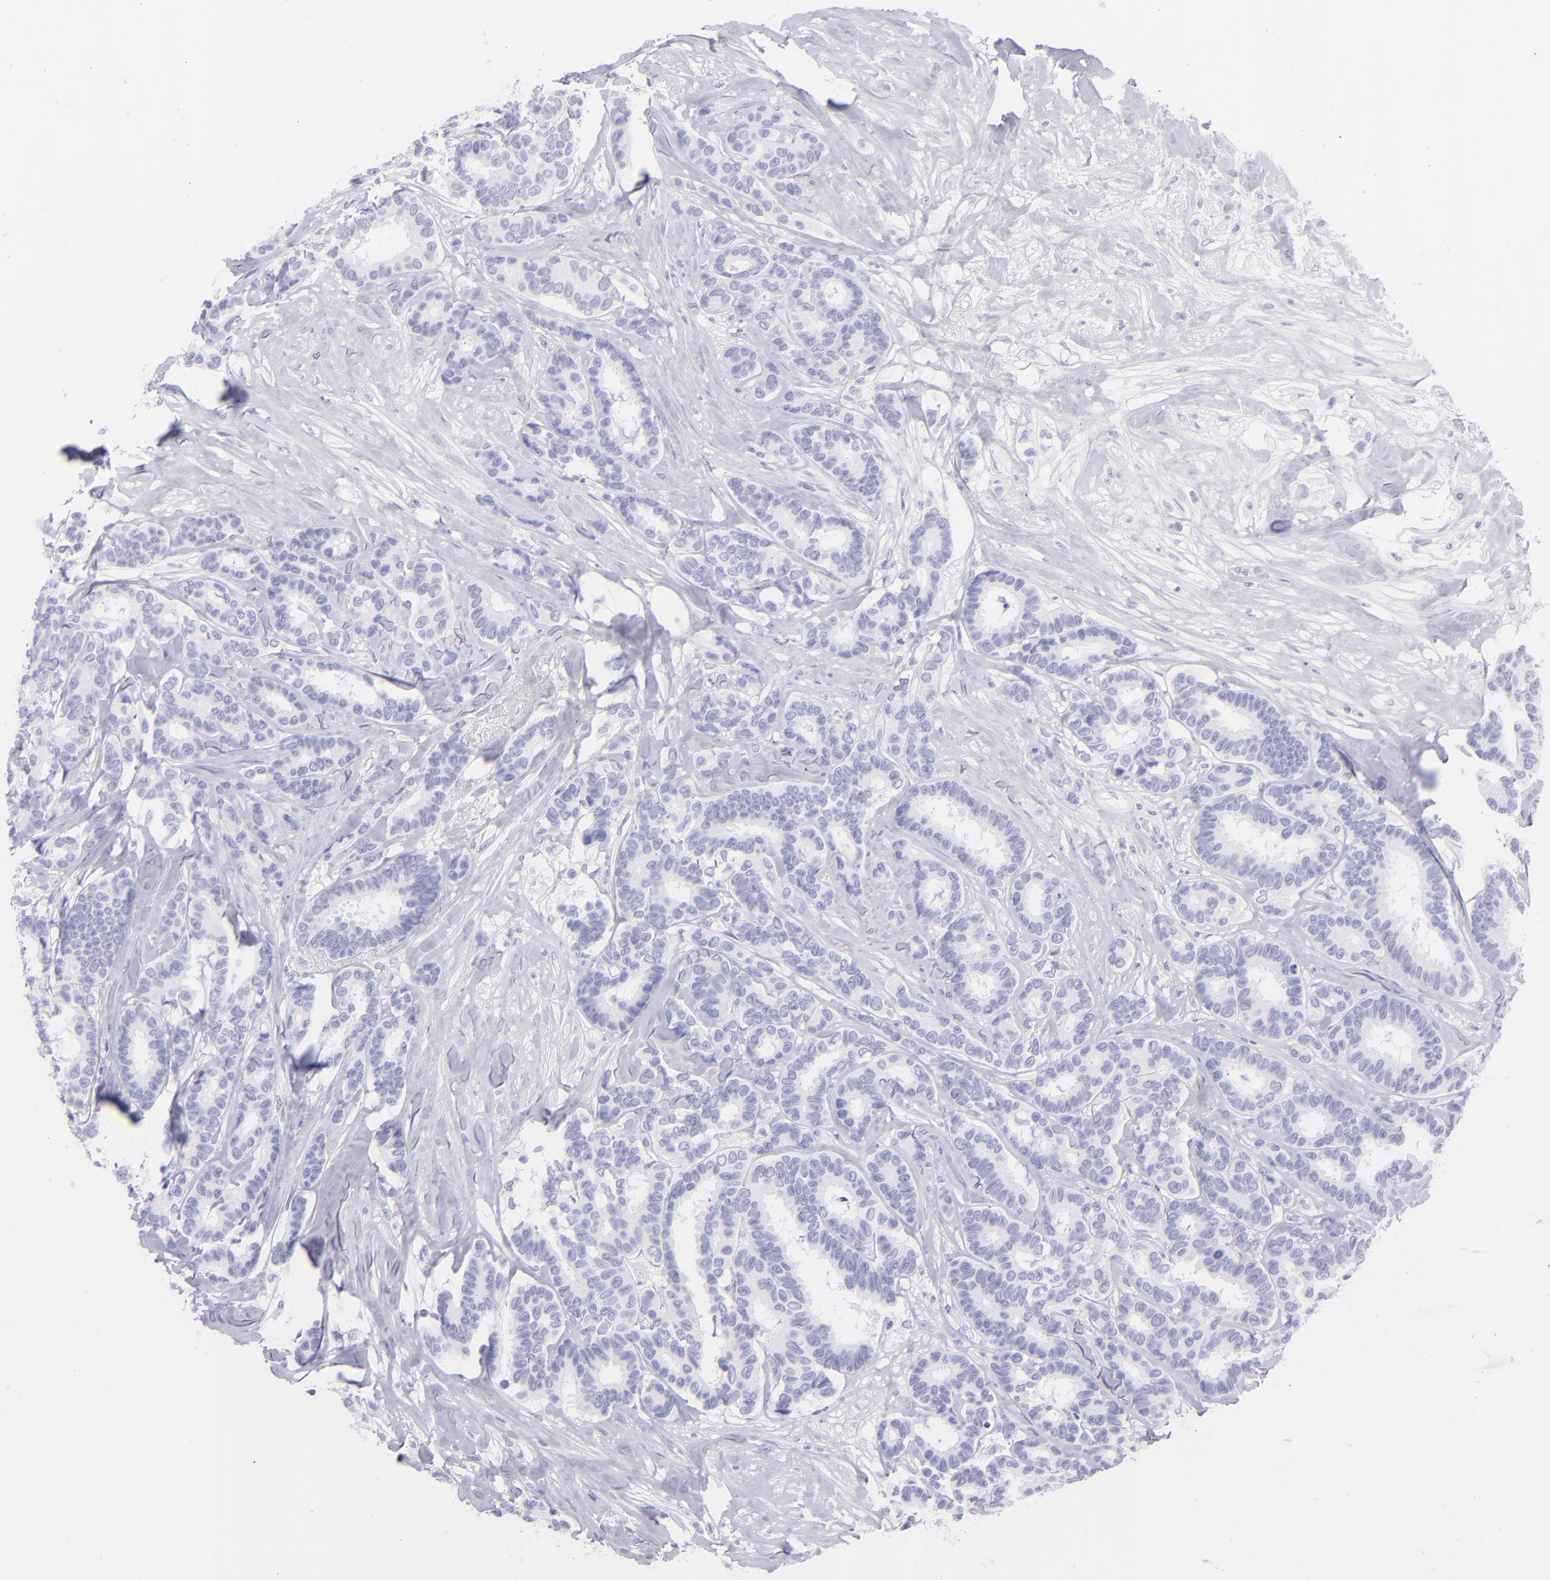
{"staining": {"intensity": "negative", "quantity": "none", "location": "none"}, "tissue": "breast cancer", "cell_type": "Tumor cells", "image_type": "cancer", "snomed": [{"axis": "morphology", "description": "Duct carcinoma"}, {"axis": "topography", "description": "Breast"}], "caption": "Human breast cancer stained for a protein using IHC demonstrates no positivity in tumor cells.", "gene": "SLC1A2", "patient": {"sex": "female", "age": 87}}